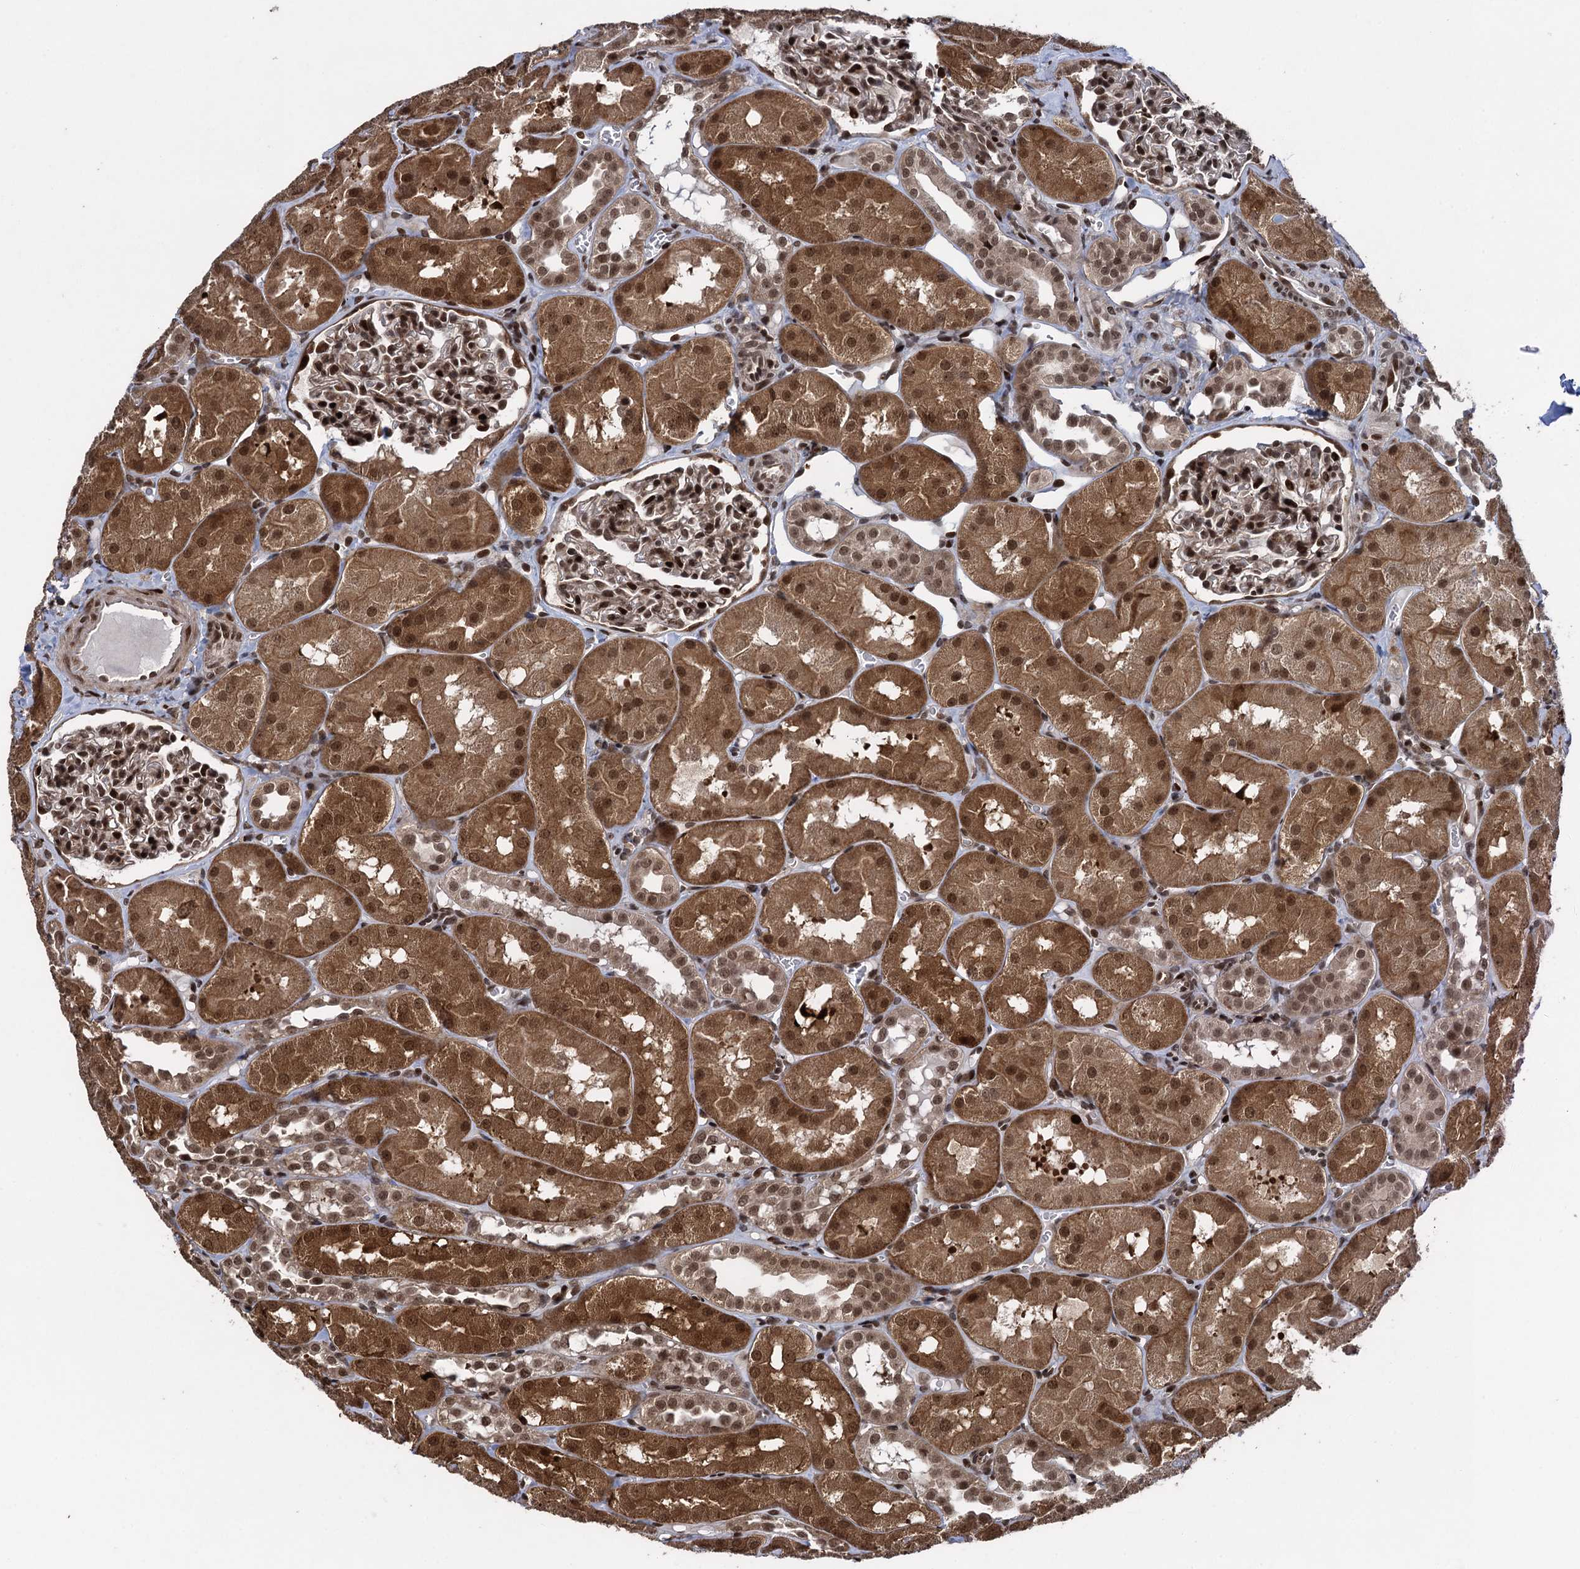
{"staining": {"intensity": "strong", "quantity": ">75%", "location": "nuclear"}, "tissue": "kidney", "cell_type": "Cells in glomeruli", "image_type": "normal", "snomed": [{"axis": "morphology", "description": "Normal tissue, NOS"}, {"axis": "topography", "description": "Kidney"}, {"axis": "topography", "description": "Urinary bladder"}], "caption": "A brown stain labels strong nuclear staining of a protein in cells in glomeruli of unremarkable human kidney. (DAB (3,3'-diaminobenzidine) IHC, brown staining for protein, blue staining for nuclei).", "gene": "ZNF169", "patient": {"sex": "male", "age": 16}}